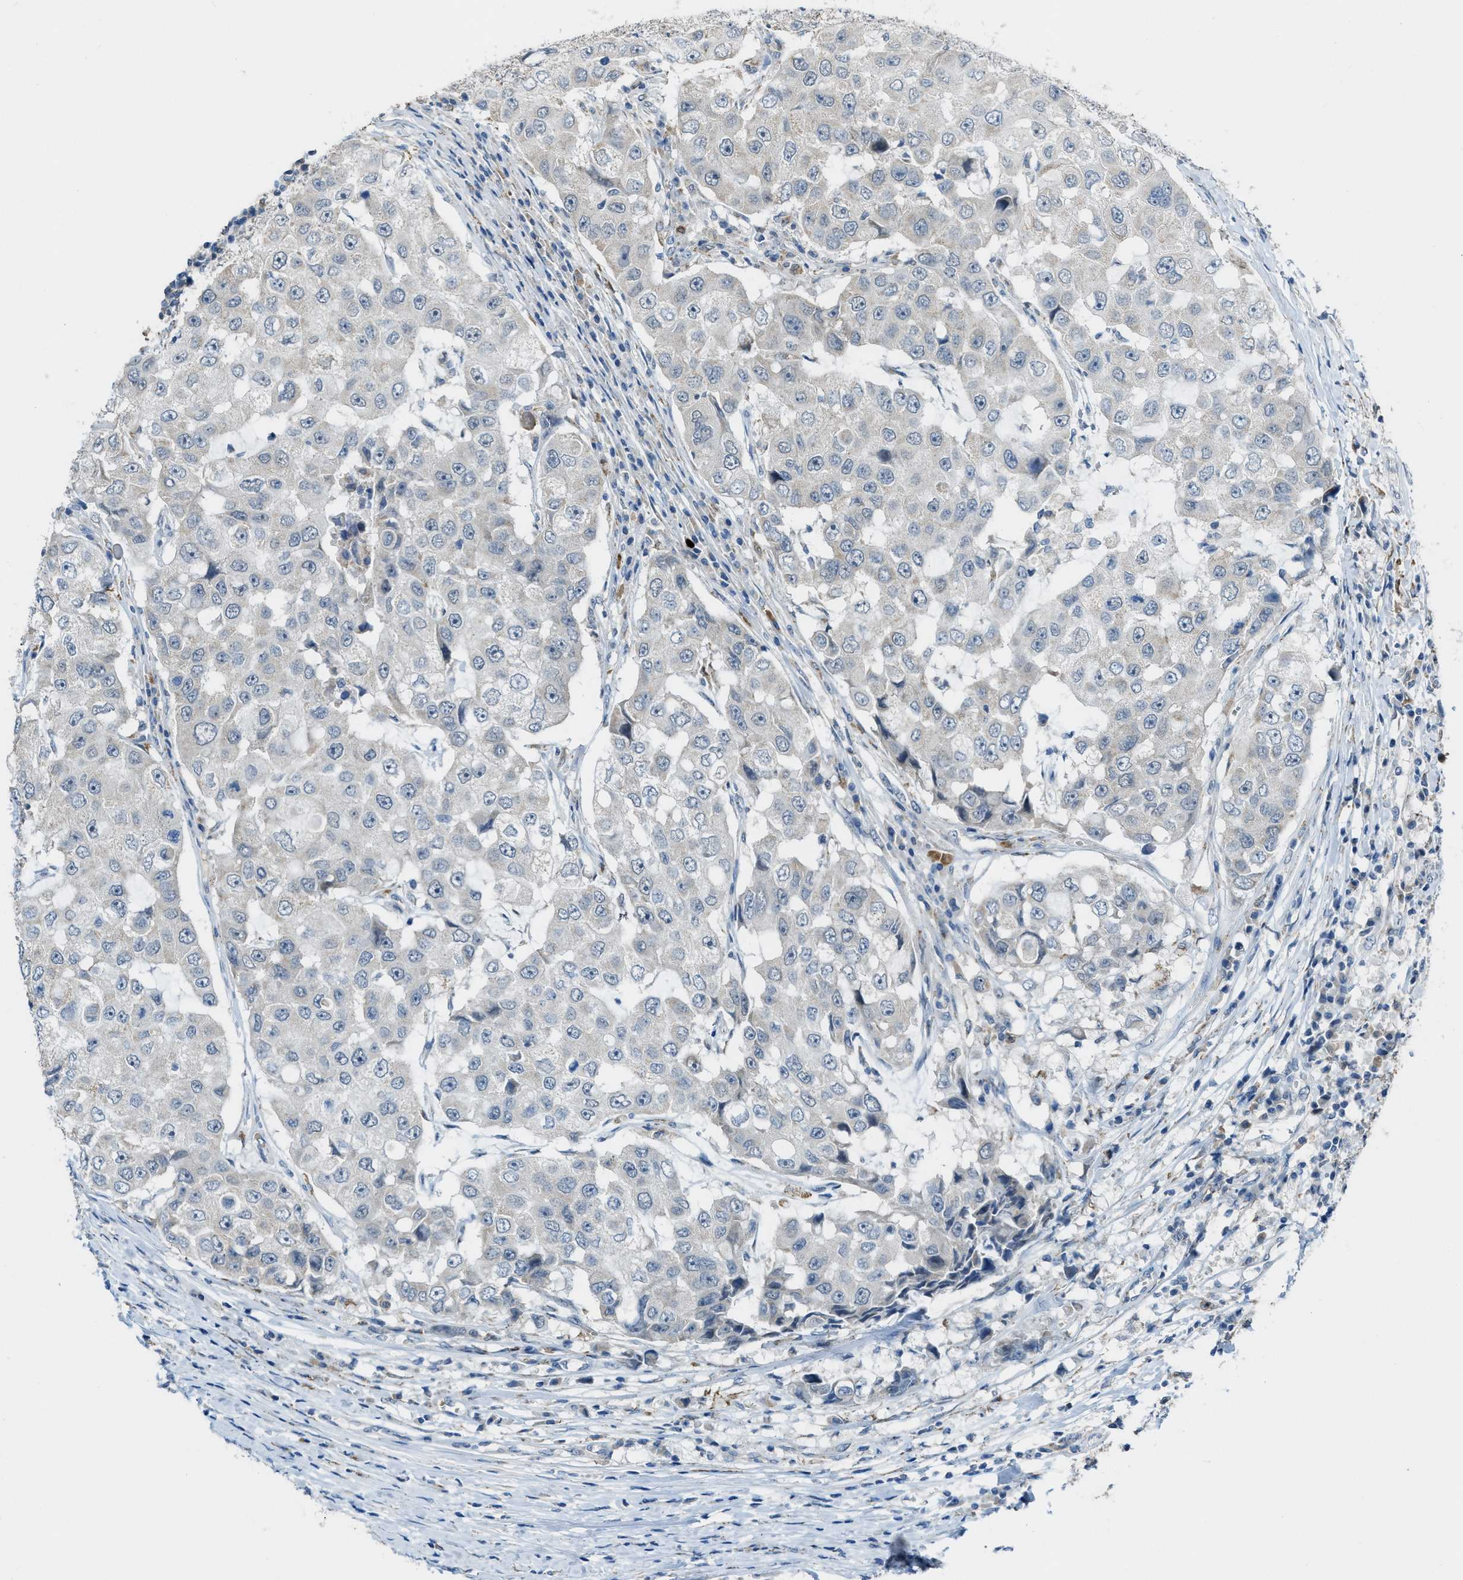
{"staining": {"intensity": "negative", "quantity": "none", "location": "none"}, "tissue": "breast cancer", "cell_type": "Tumor cells", "image_type": "cancer", "snomed": [{"axis": "morphology", "description": "Duct carcinoma"}, {"axis": "topography", "description": "Breast"}], "caption": "Immunohistochemistry (IHC) image of neoplastic tissue: breast cancer stained with DAB reveals no significant protein positivity in tumor cells.", "gene": "CDON", "patient": {"sex": "female", "age": 27}}